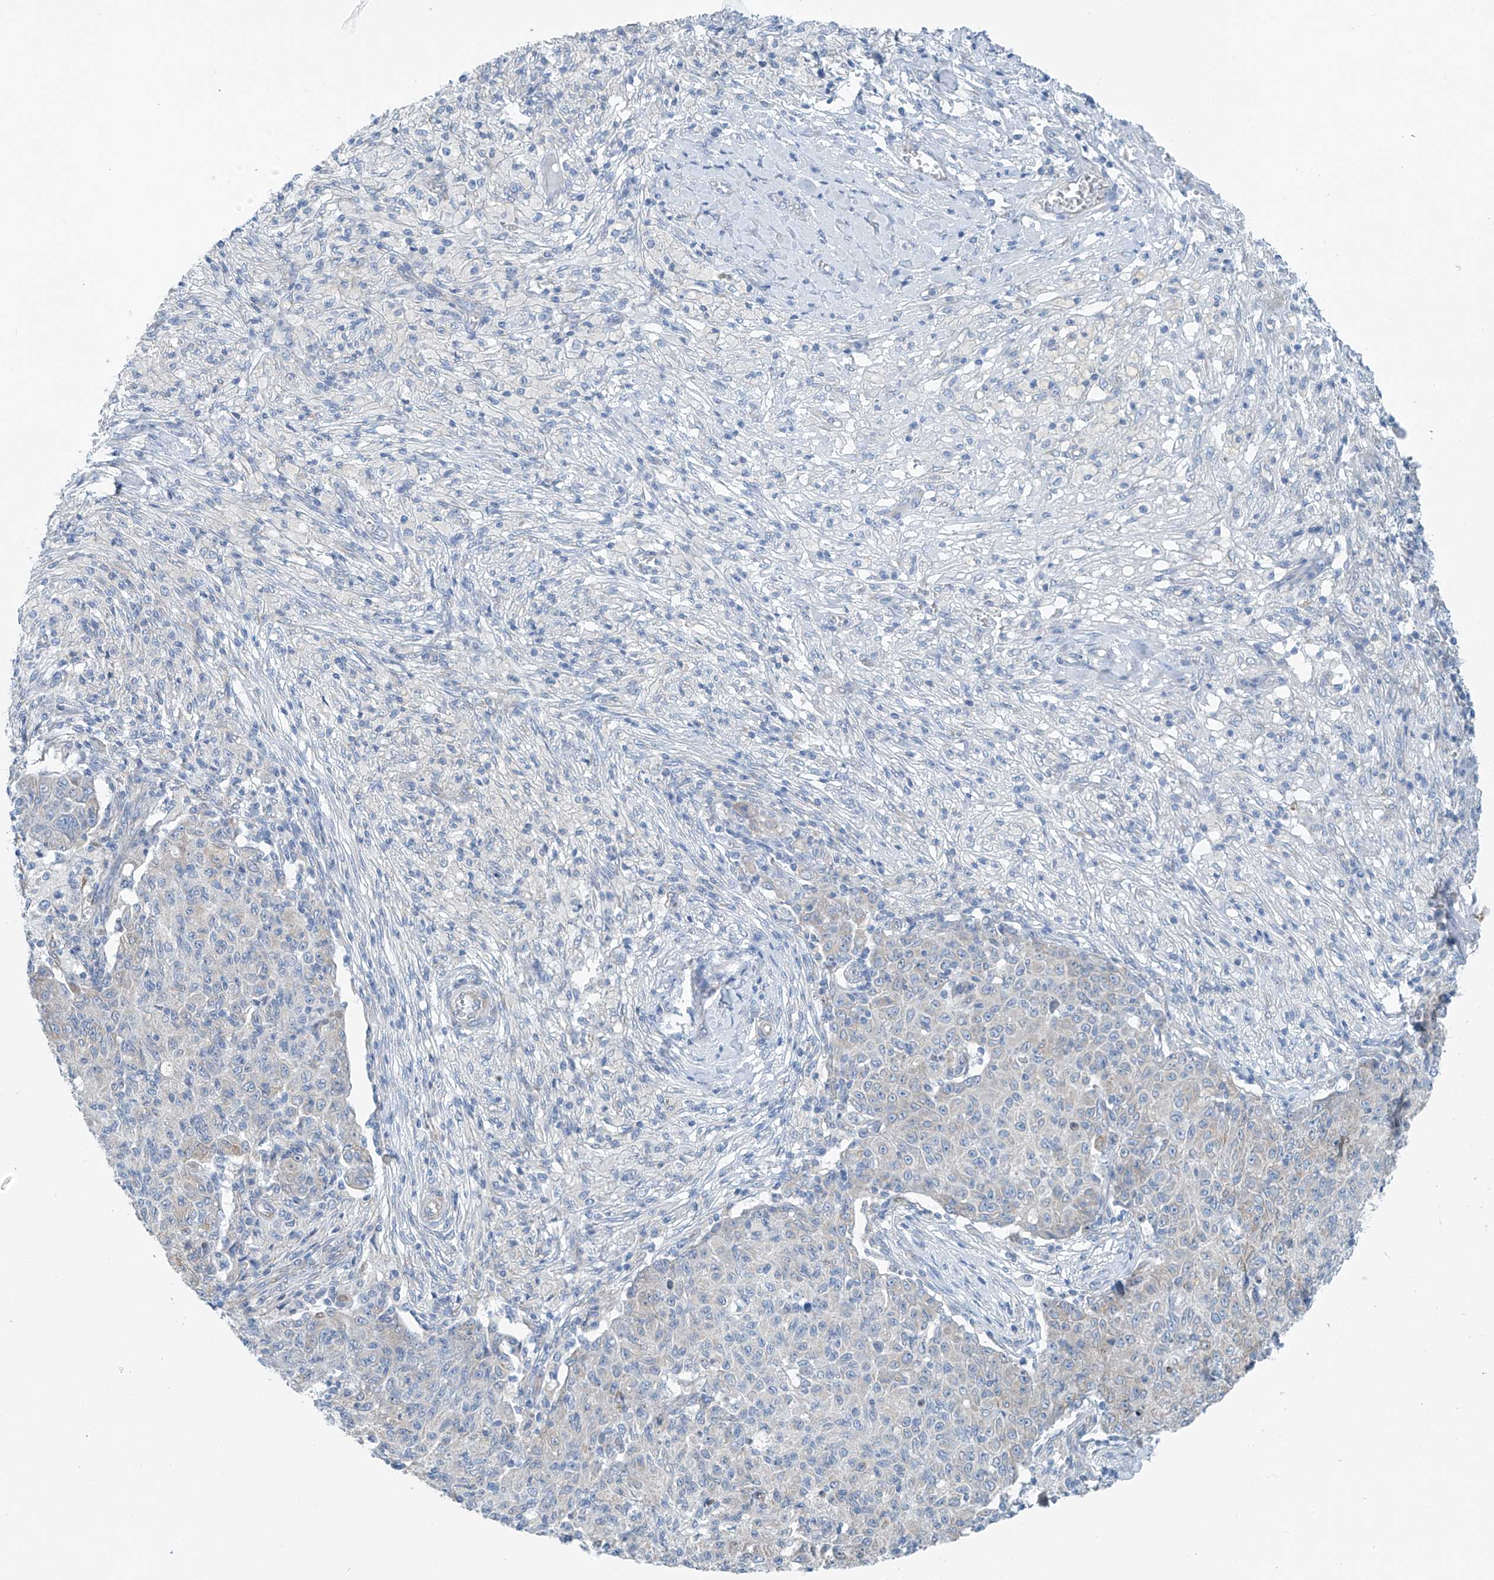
{"staining": {"intensity": "negative", "quantity": "none", "location": "none"}, "tissue": "ovarian cancer", "cell_type": "Tumor cells", "image_type": "cancer", "snomed": [{"axis": "morphology", "description": "Carcinoma, endometroid"}, {"axis": "topography", "description": "Ovary"}], "caption": "There is no significant expression in tumor cells of ovarian cancer. The staining is performed using DAB brown chromogen with nuclei counter-stained in using hematoxylin.", "gene": "RCN2", "patient": {"sex": "female", "age": 42}}